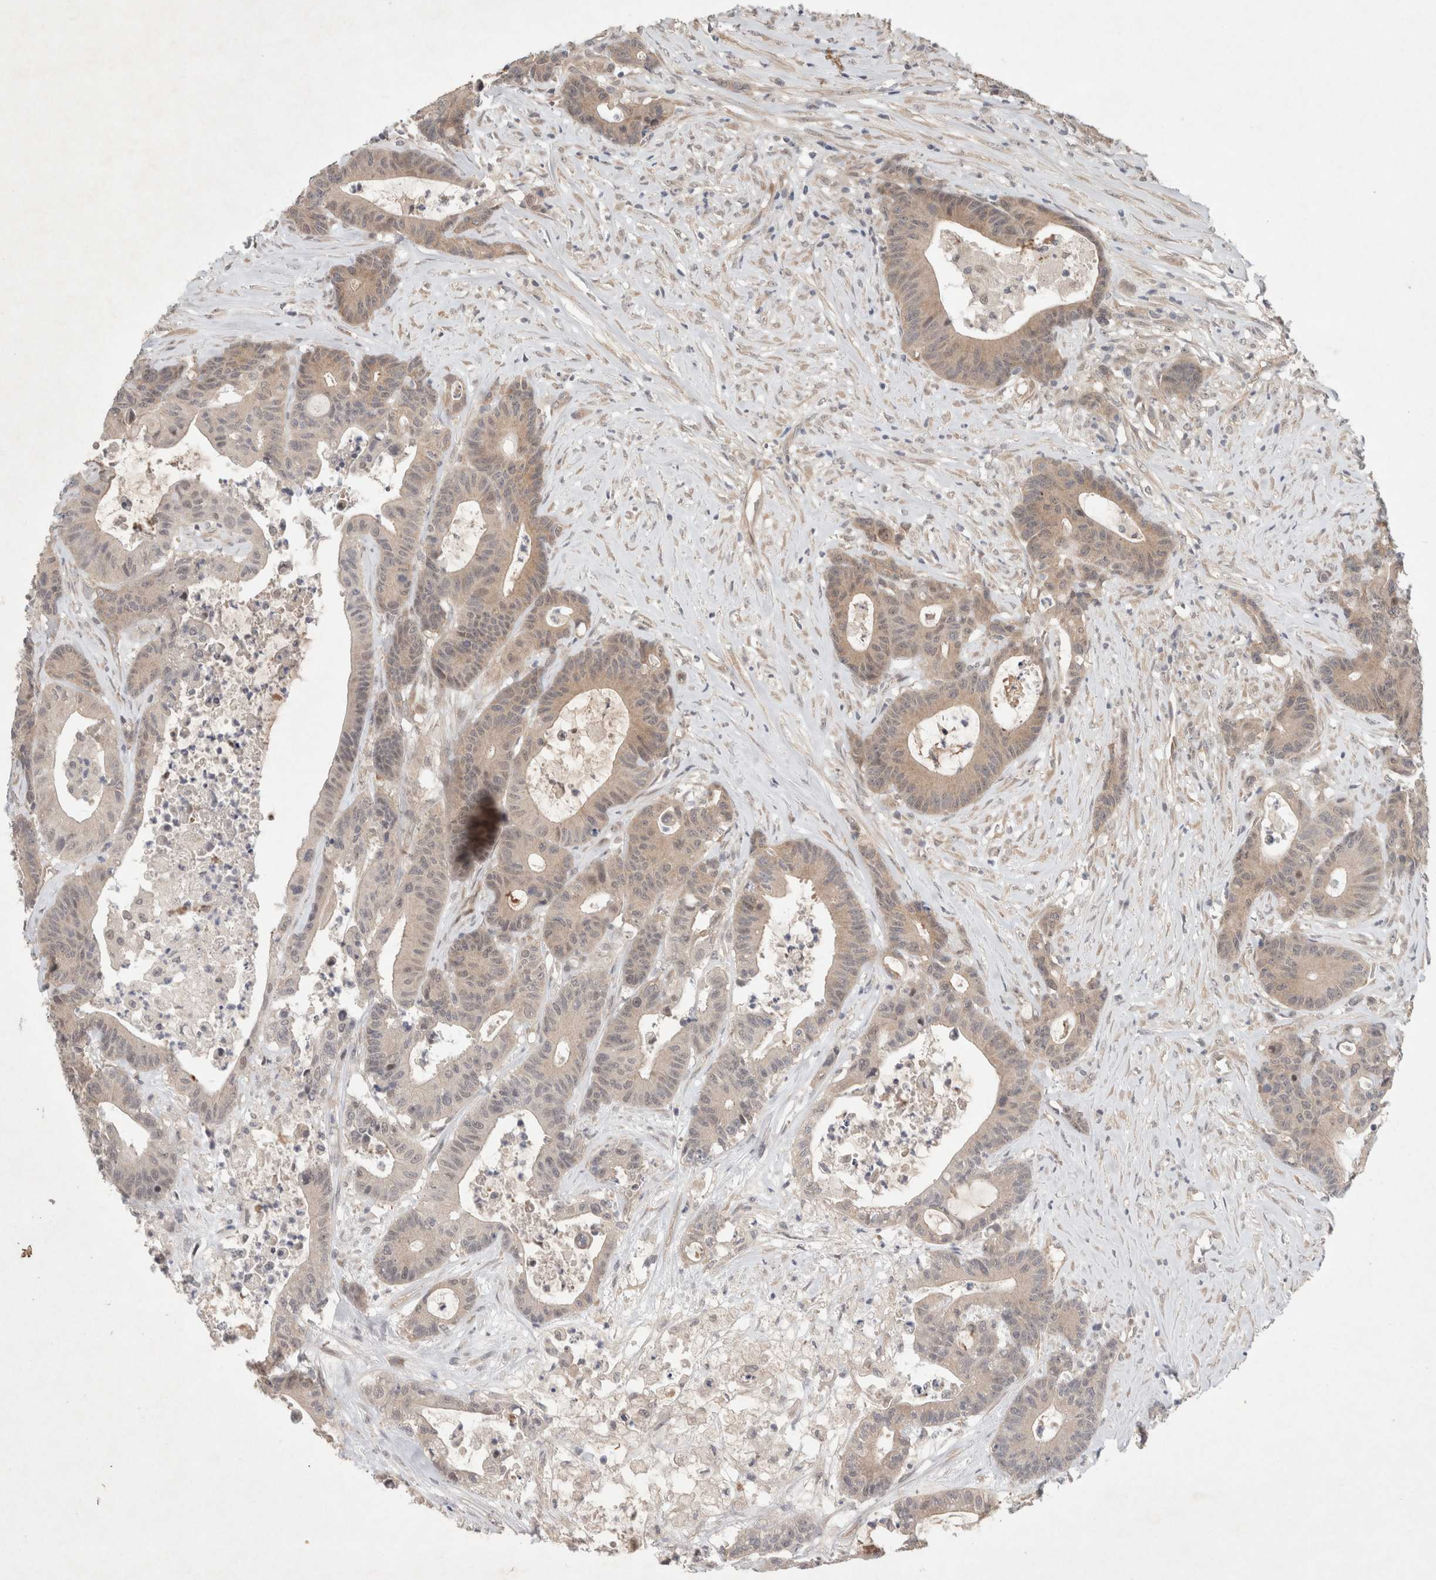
{"staining": {"intensity": "weak", "quantity": "25%-75%", "location": "cytoplasmic/membranous"}, "tissue": "colorectal cancer", "cell_type": "Tumor cells", "image_type": "cancer", "snomed": [{"axis": "morphology", "description": "Adenocarcinoma, NOS"}, {"axis": "topography", "description": "Colon"}], "caption": "Protein positivity by immunohistochemistry (IHC) reveals weak cytoplasmic/membranous expression in approximately 25%-75% of tumor cells in colorectal cancer.", "gene": "RASAL2", "patient": {"sex": "female", "age": 84}}